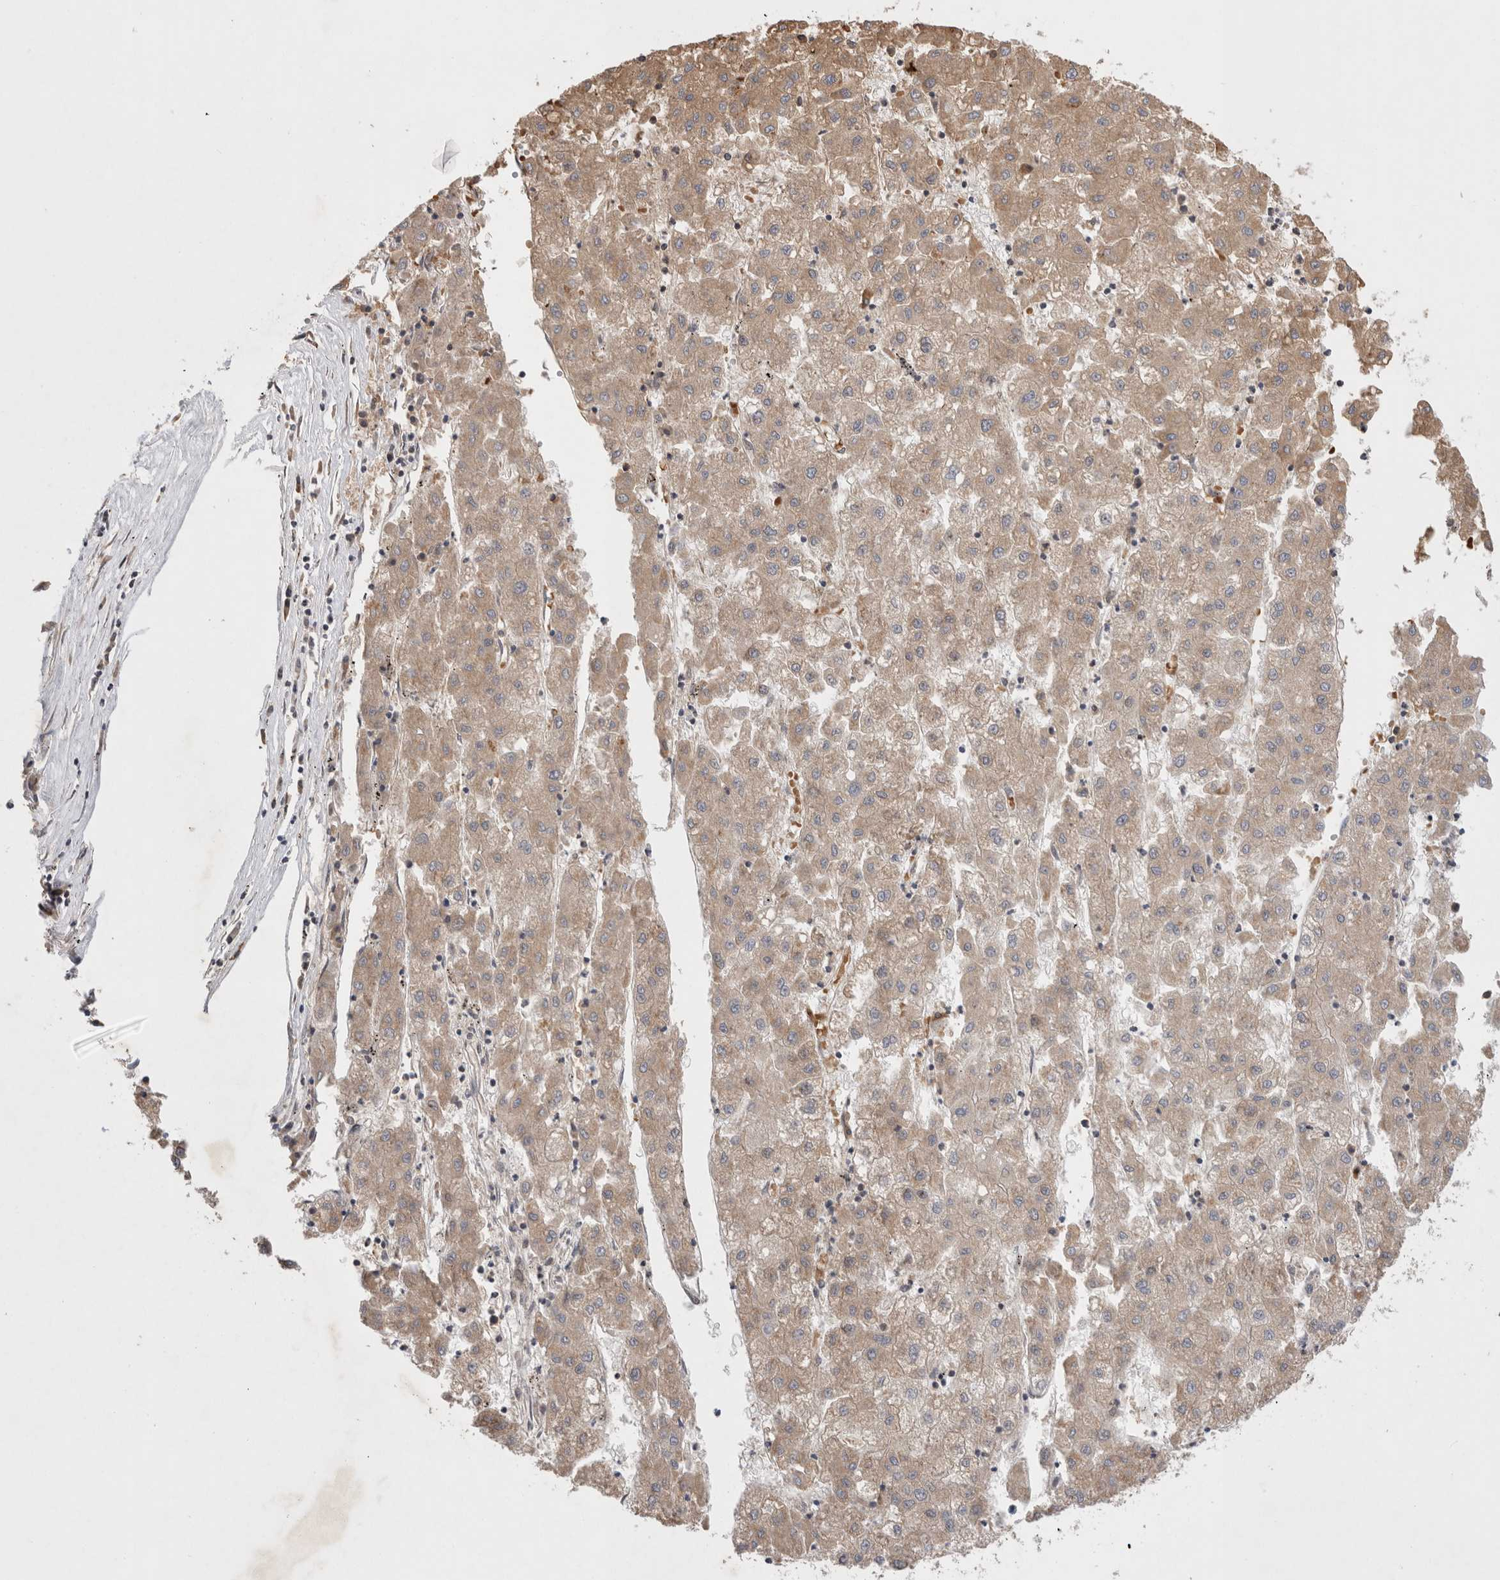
{"staining": {"intensity": "weak", "quantity": ">75%", "location": "cytoplasmic/membranous"}, "tissue": "liver cancer", "cell_type": "Tumor cells", "image_type": "cancer", "snomed": [{"axis": "morphology", "description": "Carcinoma, Hepatocellular, NOS"}, {"axis": "topography", "description": "Liver"}], "caption": "This is a photomicrograph of immunohistochemistry (IHC) staining of liver cancer (hepatocellular carcinoma), which shows weak staining in the cytoplasmic/membranous of tumor cells.", "gene": "EIF3E", "patient": {"sex": "male", "age": 72}}